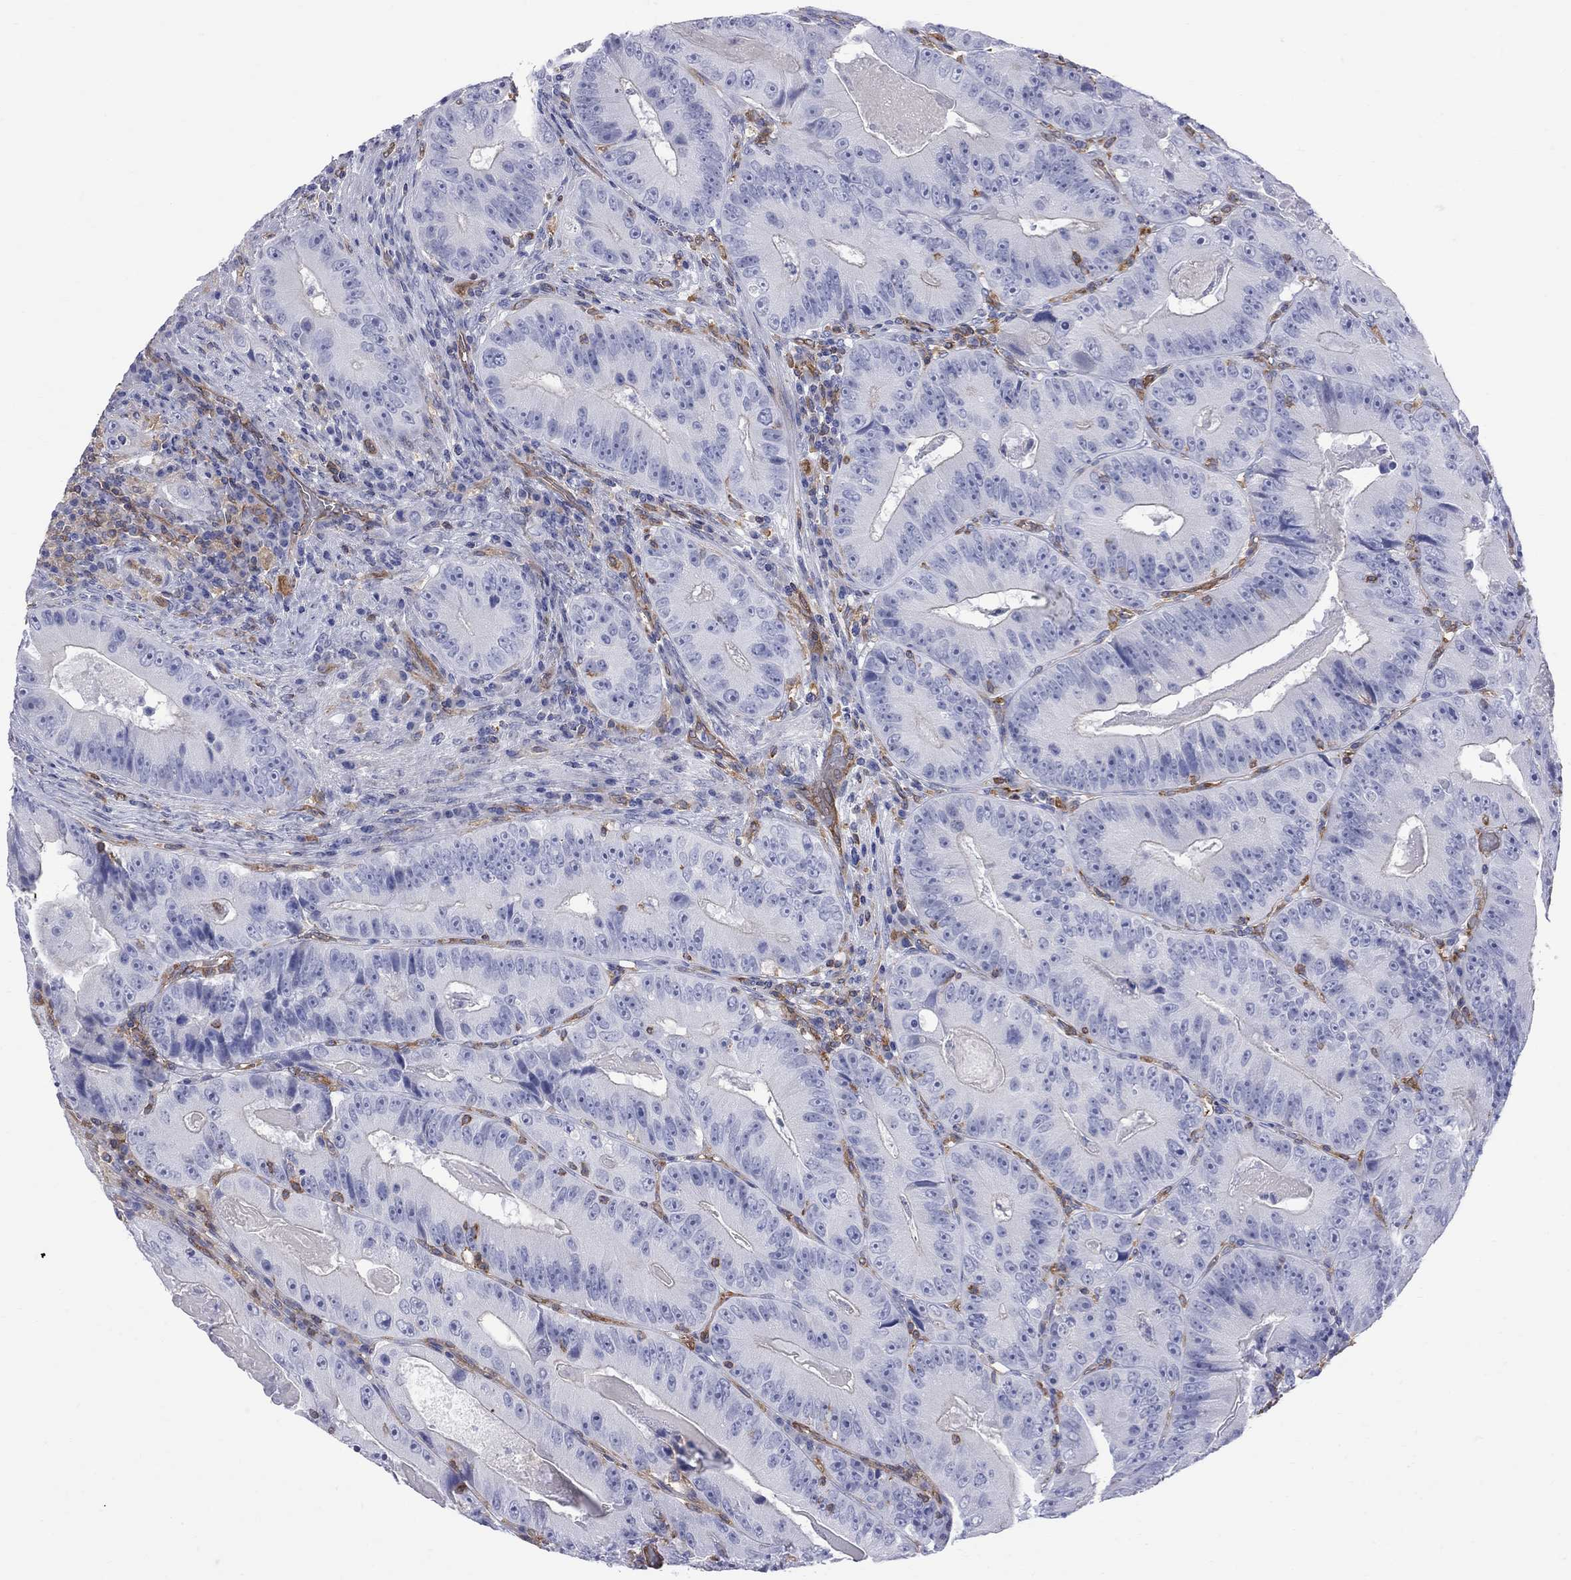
{"staining": {"intensity": "negative", "quantity": "none", "location": "none"}, "tissue": "colorectal cancer", "cell_type": "Tumor cells", "image_type": "cancer", "snomed": [{"axis": "morphology", "description": "Adenocarcinoma, NOS"}, {"axis": "topography", "description": "Colon"}], "caption": "High magnification brightfield microscopy of colorectal cancer stained with DAB (3,3'-diaminobenzidine) (brown) and counterstained with hematoxylin (blue): tumor cells show no significant expression.", "gene": "ABI3", "patient": {"sex": "female", "age": 86}}